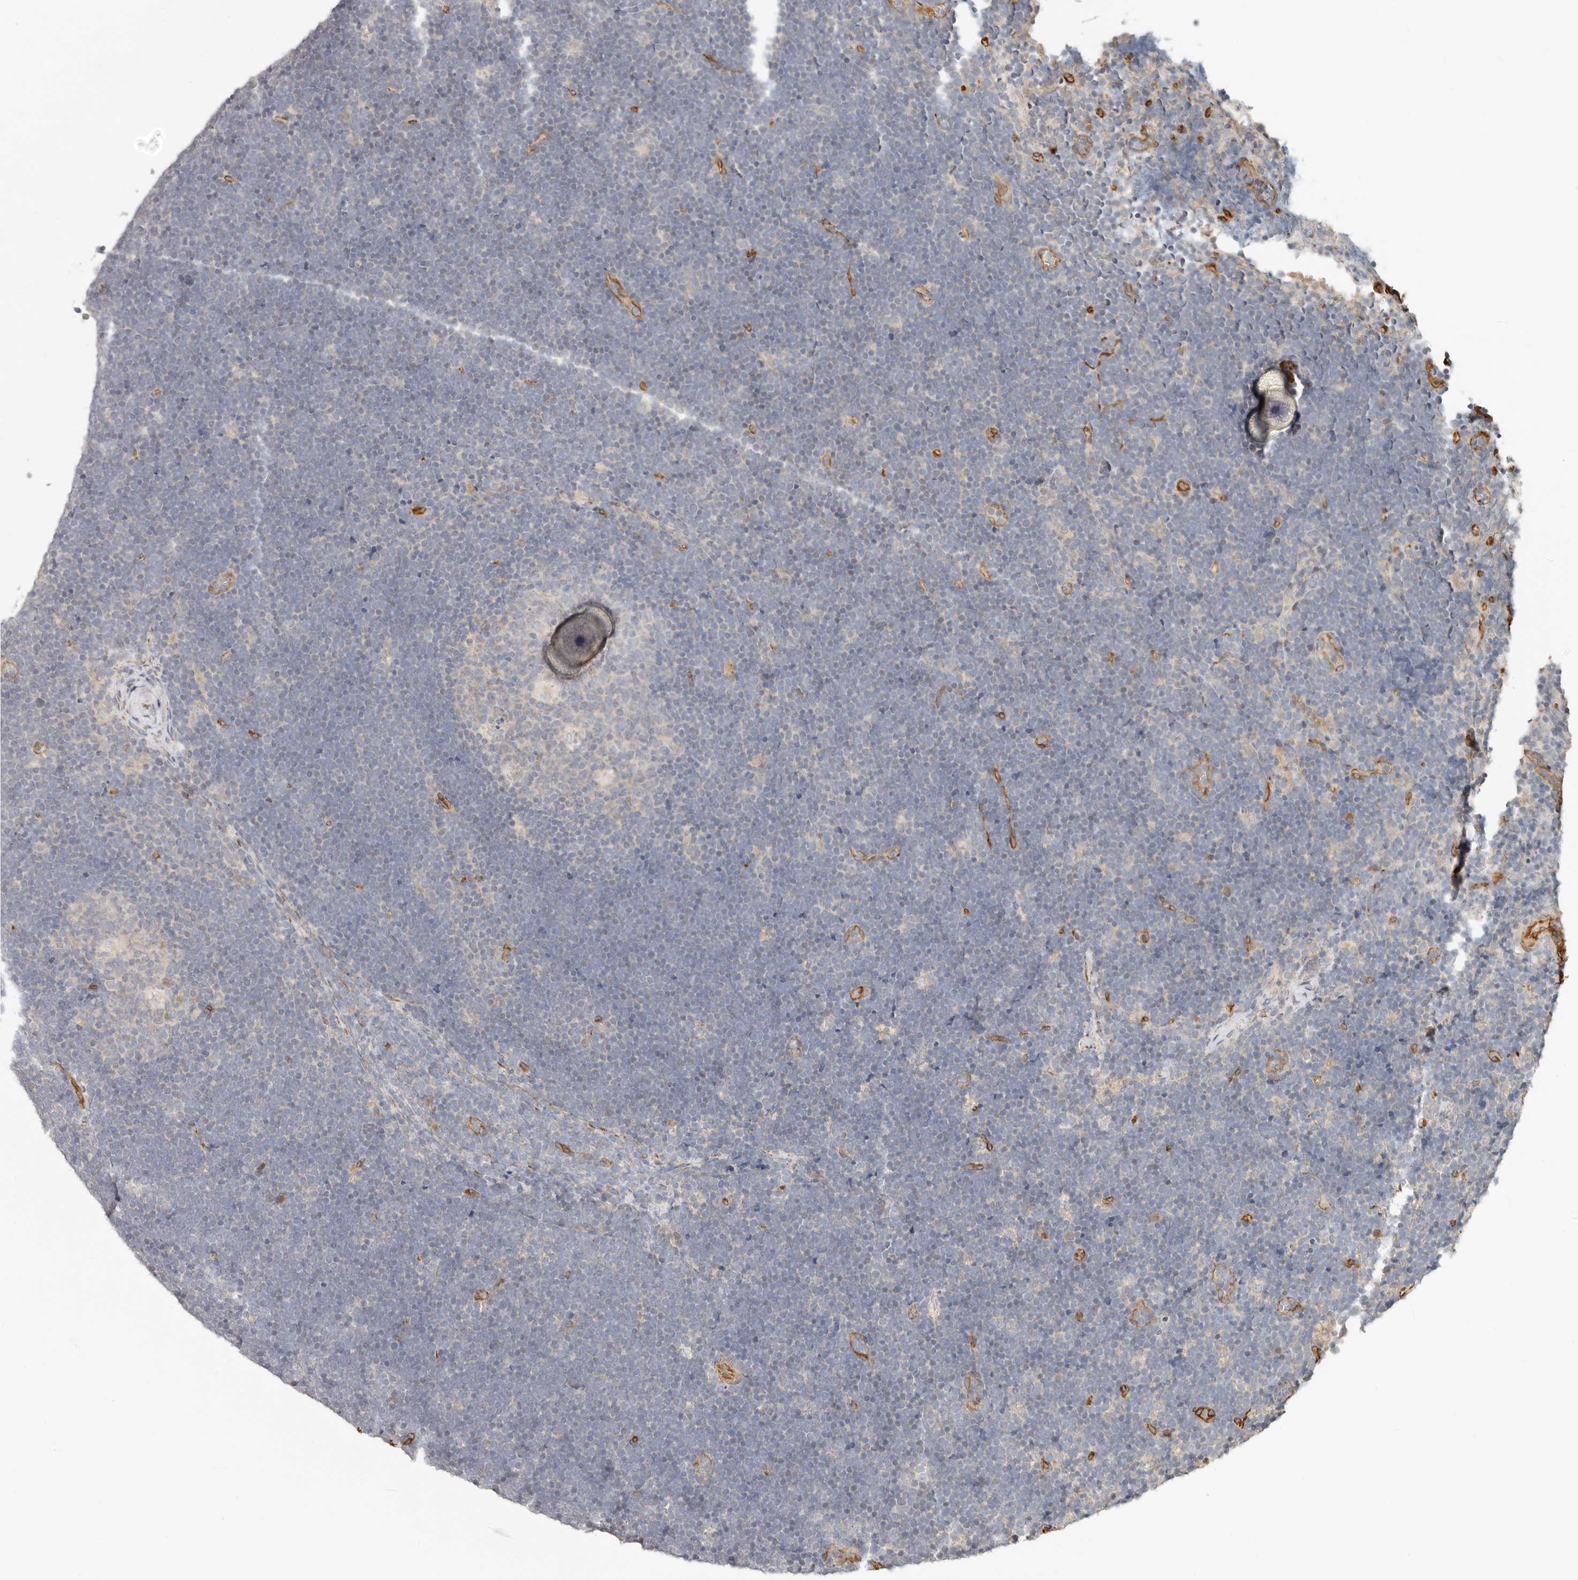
{"staining": {"intensity": "negative", "quantity": "none", "location": "none"}, "tissue": "lymphoma", "cell_type": "Tumor cells", "image_type": "cancer", "snomed": [{"axis": "morphology", "description": "Malignant lymphoma, non-Hodgkin's type, High grade"}, {"axis": "topography", "description": "Lymph node"}], "caption": "An image of high-grade malignant lymphoma, non-Hodgkin's type stained for a protein demonstrates no brown staining in tumor cells. (Stains: DAB immunohistochemistry with hematoxylin counter stain, Microscopy: brightfield microscopy at high magnification).", "gene": "SPRING1", "patient": {"sex": "male", "age": 13}}